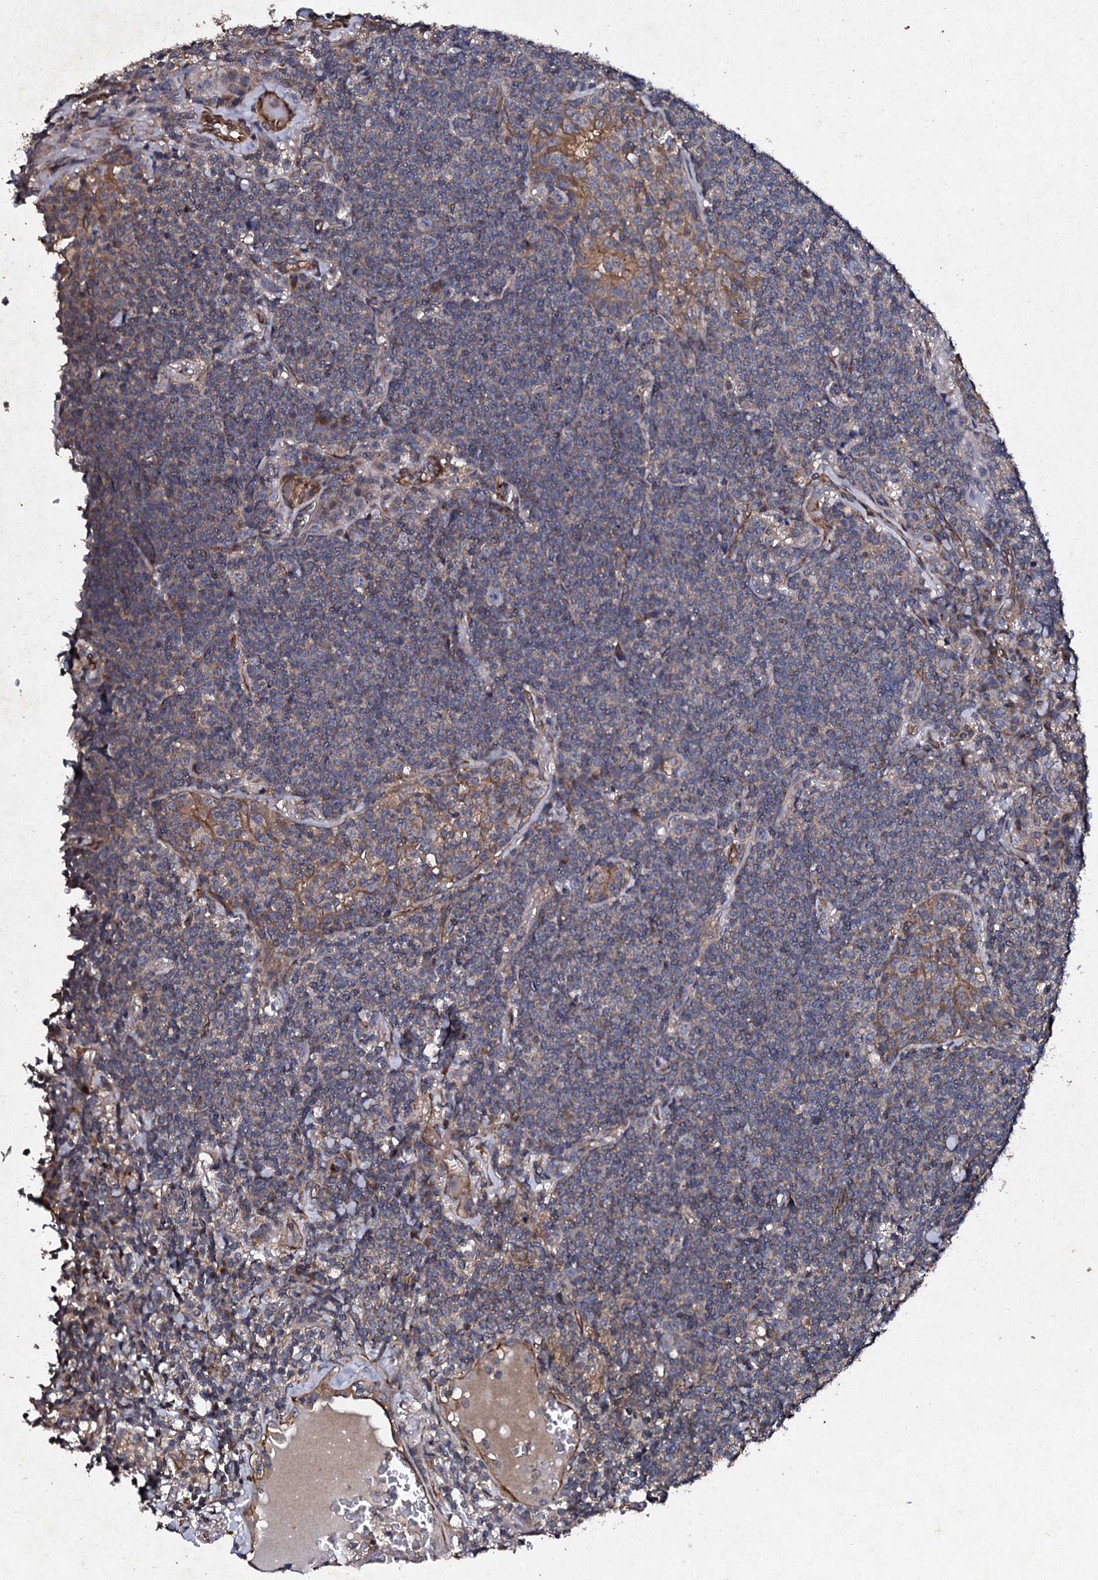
{"staining": {"intensity": "weak", "quantity": "25%-75%", "location": "cytoplasmic/membranous"}, "tissue": "lymphoma", "cell_type": "Tumor cells", "image_type": "cancer", "snomed": [{"axis": "morphology", "description": "Malignant lymphoma, non-Hodgkin's type, Low grade"}, {"axis": "topography", "description": "Lung"}], "caption": "This photomicrograph displays immunohistochemistry (IHC) staining of lymphoma, with low weak cytoplasmic/membranous expression in approximately 25%-75% of tumor cells.", "gene": "MOCOS", "patient": {"sex": "female", "age": 71}}